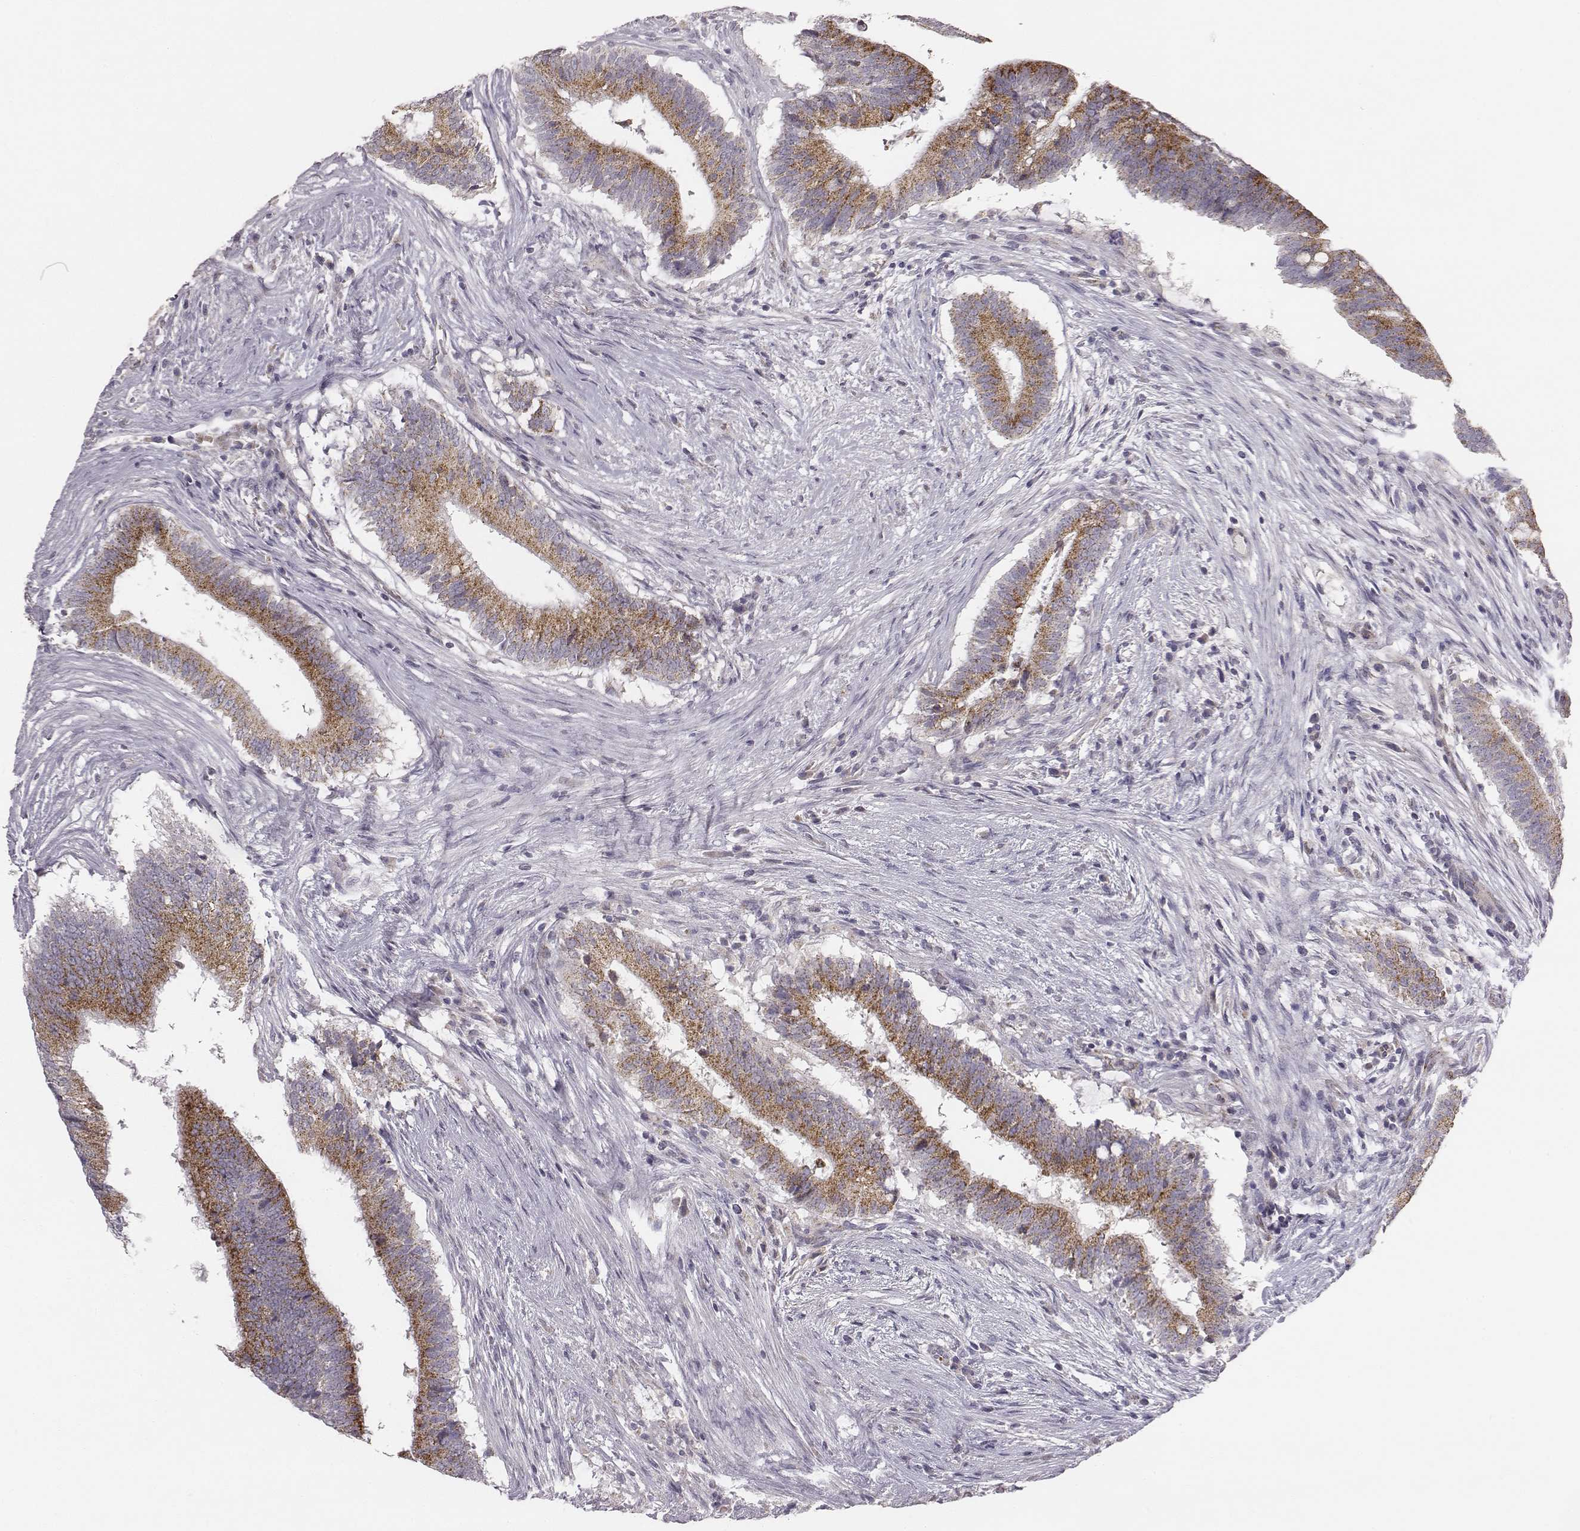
{"staining": {"intensity": "moderate", "quantity": ">75%", "location": "cytoplasmic/membranous"}, "tissue": "colorectal cancer", "cell_type": "Tumor cells", "image_type": "cancer", "snomed": [{"axis": "morphology", "description": "Adenocarcinoma, NOS"}, {"axis": "topography", "description": "Colon"}], "caption": "A histopathology image of colorectal cancer (adenocarcinoma) stained for a protein exhibits moderate cytoplasmic/membranous brown staining in tumor cells.", "gene": "ABCD3", "patient": {"sex": "female", "age": 43}}